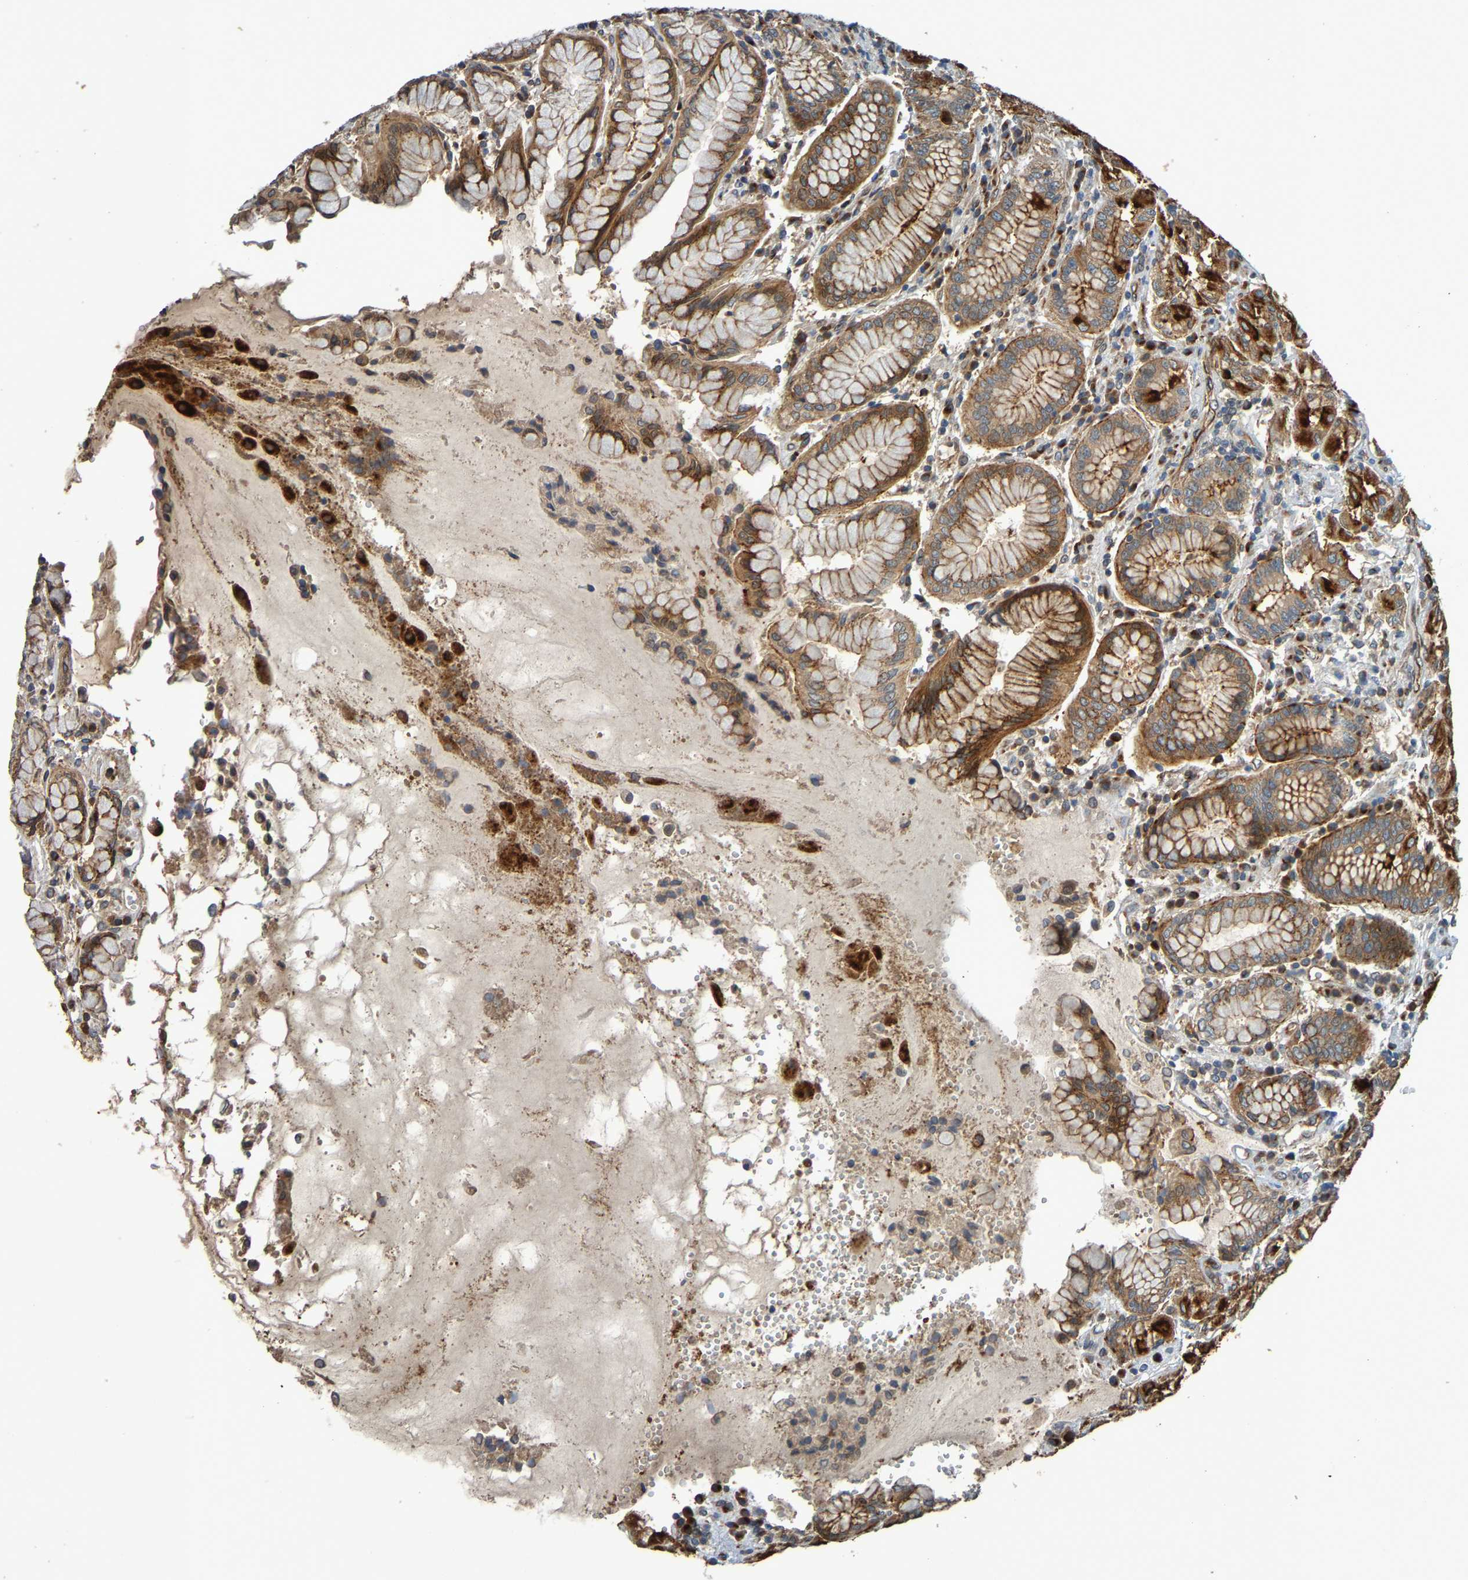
{"staining": {"intensity": "strong", "quantity": "25%-75%", "location": "cytoplasmic/membranous"}, "tissue": "stomach", "cell_type": "Glandular cells", "image_type": "normal", "snomed": [{"axis": "morphology", "description": "Normal tissue, NOS"}, {"axis": "topography", "description": "Stomach"}, {"axis": "topography", "description": "Stomach, lower"}], "caption": "IHC image of normal stomach stained for a protein (brown), which reveals high levels of strong cytoplasmic/membranous expression in approximately 25%-75% of glandular cells.", "gene": "MACC1", "patient": {"sex": "female", "age": 56}}